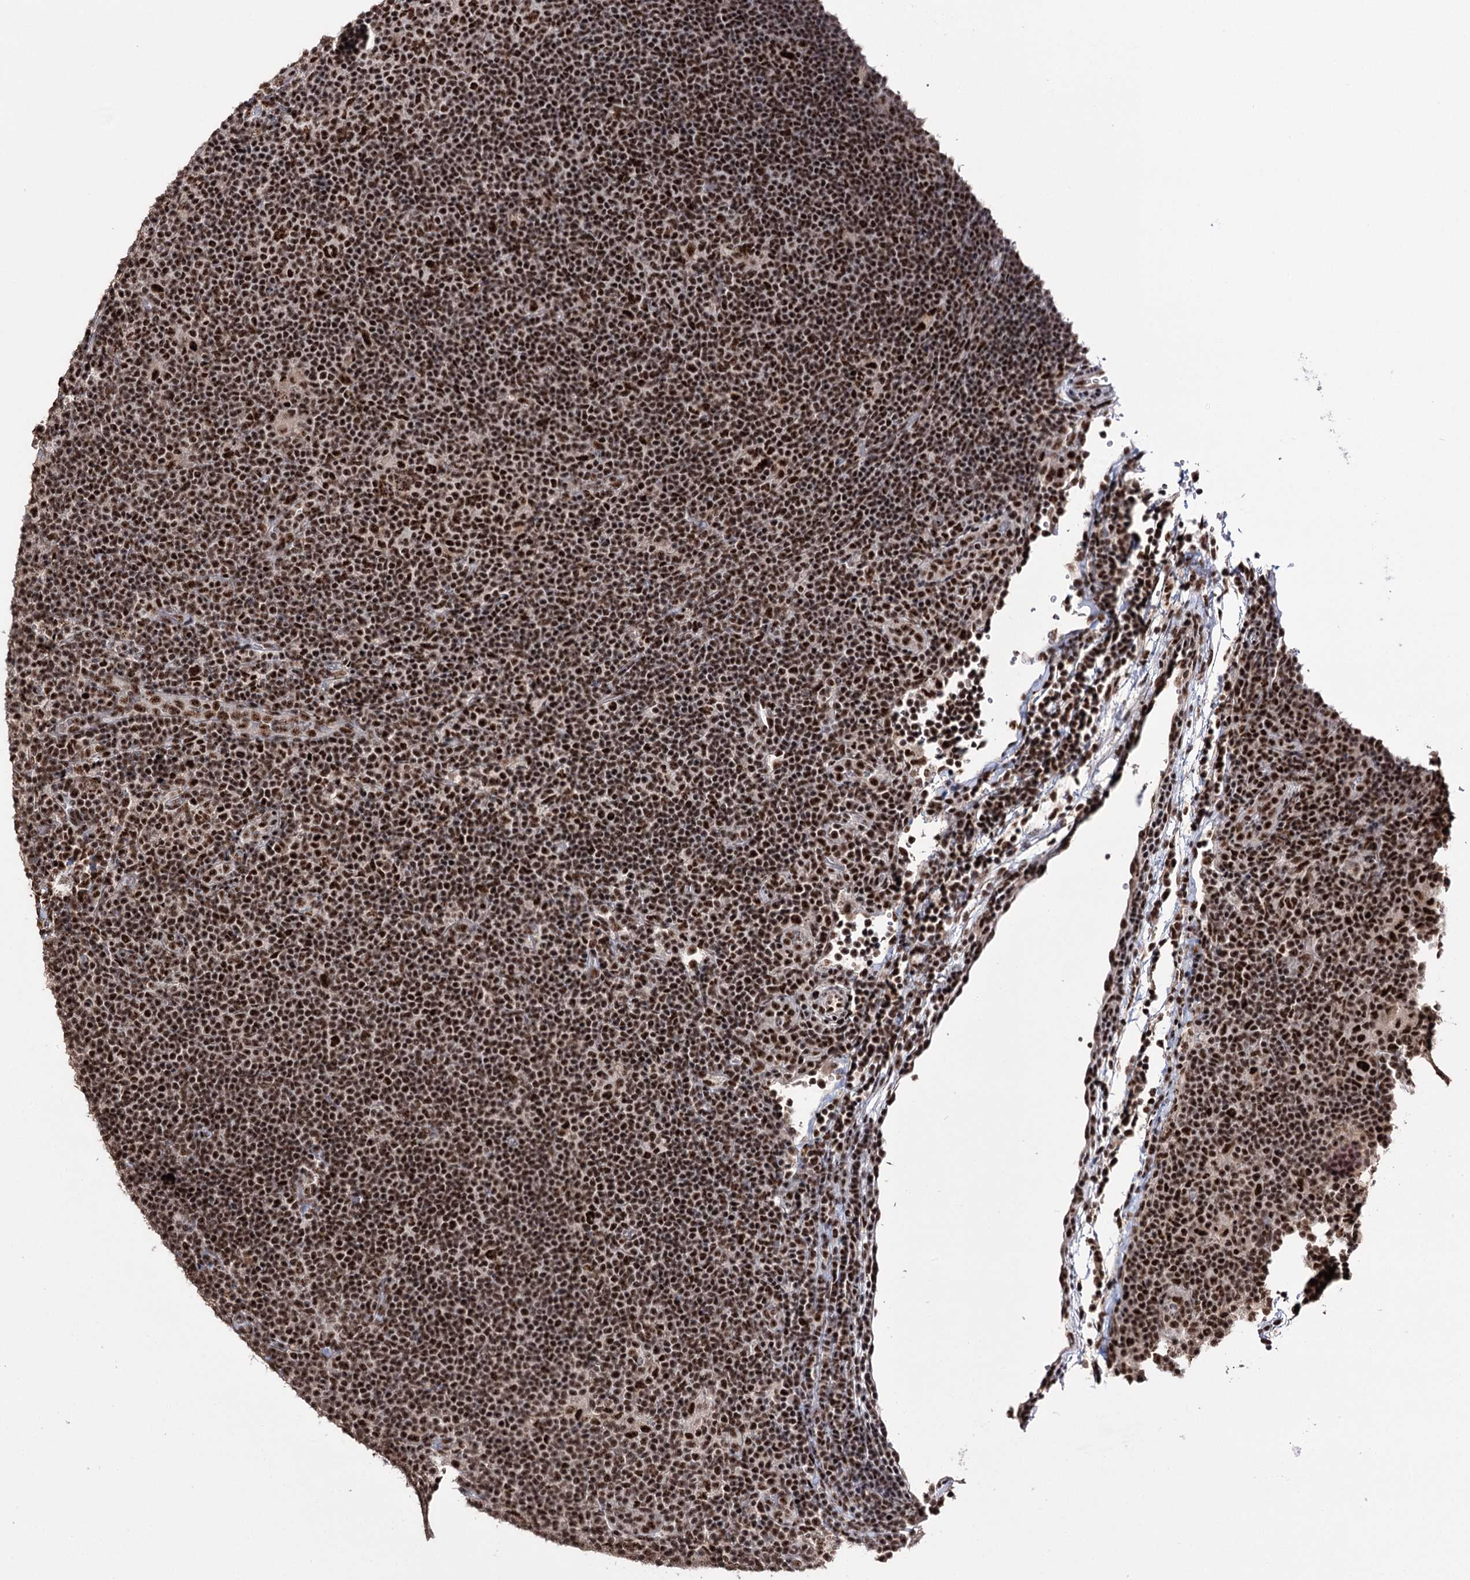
{"staining": {"intensity": "moderate", "quantity": ">75%", "location": "nuclear"}, "tissue": "lymphoma", "cell_type": "Tumor cells", "image_type": "cancer", "snomed": [{"axis": "morphology", "description": "Hodgkin's disease, NOS"}, {"axis": "topography", "description": "Lymph node"}], "caption": "Human Hodgkin's disease stained with a brown dye displays moderate nuclear positive expression in about >75% of tumor cells.", "gene": "PRPF40A", "patient": {"sex": "female", "age": 57}}